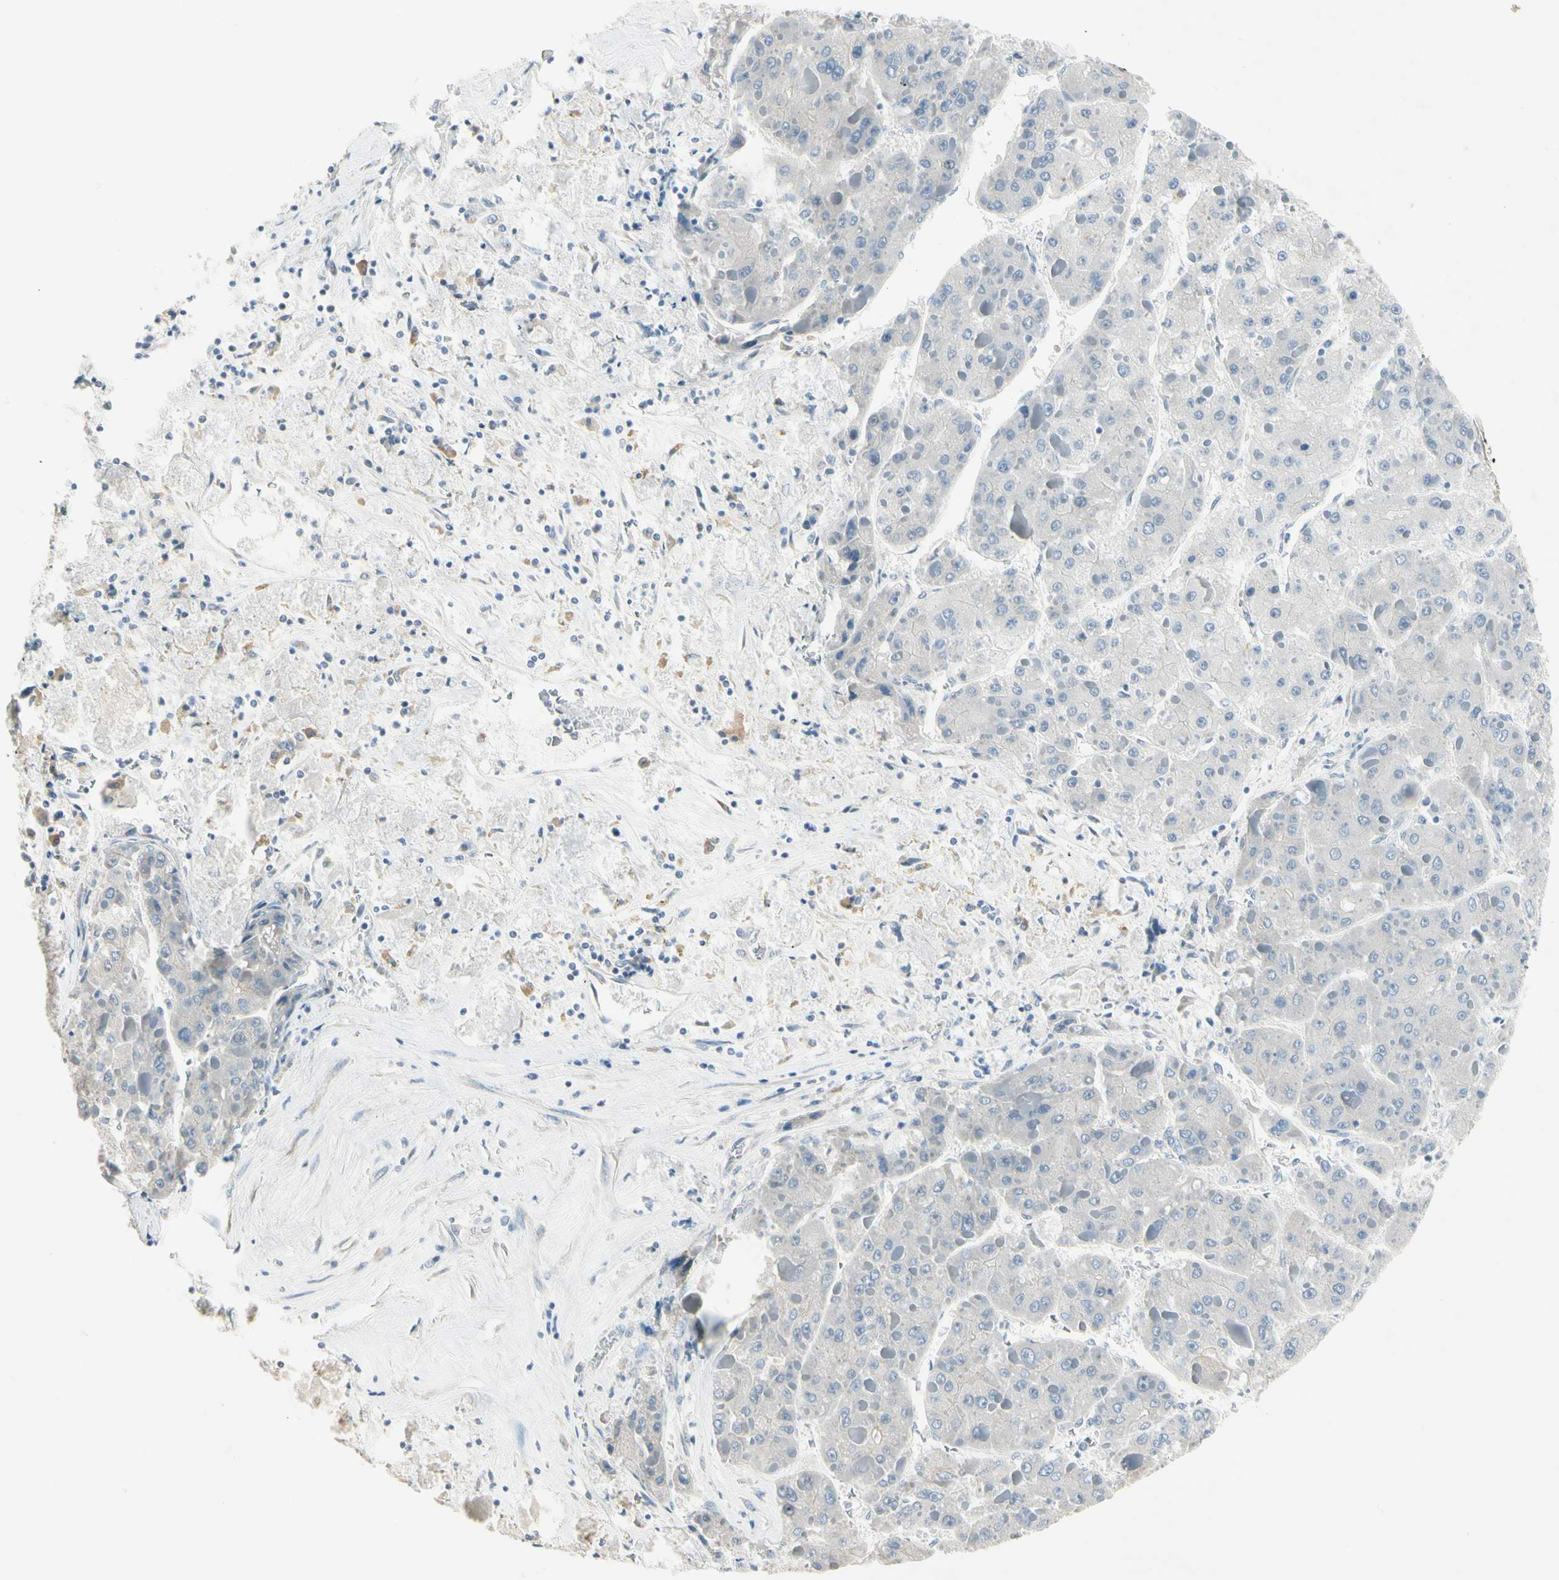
{"staining": {"intensity": "negative", "quantity": "none", "location": "none"}, "tissue": "liver cancer", "cell_type": "Tumor cells", "image_type": "cancer", "snomed": [{"axis": "morphology", "description": "Carcinoma, Hepatocellular, NOS"}, {"axis": "topography", "description": "Liver"}], "caption": "Immunohistochemistry histopathology image of human hepatocellular carcinoma (liver) stained for a protein (brown), which demonstrates no expression in tumor cells.", "gene": "SPINK4", "patient": {"sex": "female", "age": 73}}